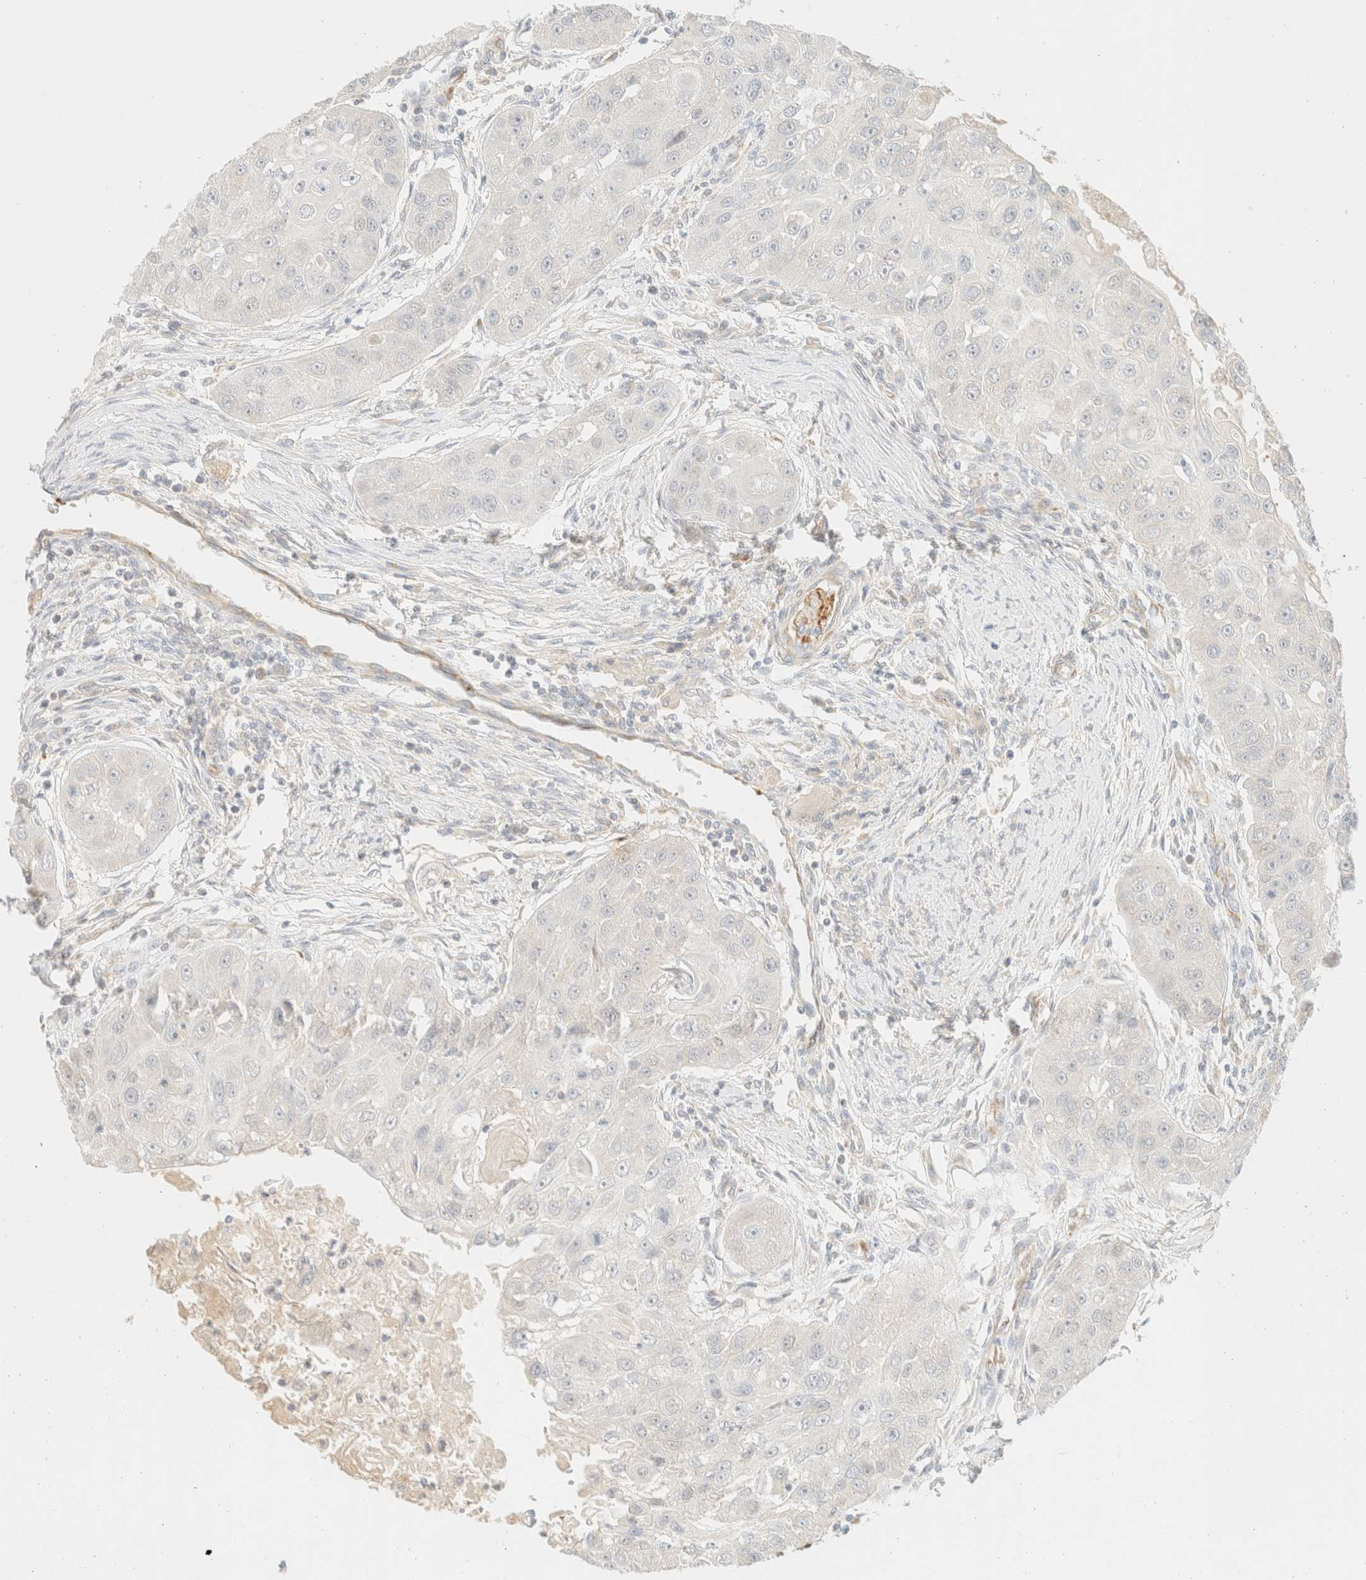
{"staining": {"intensity": "negative", "quantity": "none", "location": "none"}, "tissue": "head and neck cancer", "cell_type": "Tumor cells", "image_type": "cancer", "snomed": [{"axis": "morphology", "description": "Normal tissue, NOS"}, {"axis": "morphology", "description": "Squamous cell carcinoma, NOS"}, {"axis": "topography", "description": "Skeletal muscle"}, {"axis": "topography", "description": "Head-Neck"}], "caption": "Tumor cells are negative for protein expression in human head and neck squamous cell carcinoma.", "gene": "SPARCL1", "patient": {"sex": "male", "age": 51}}